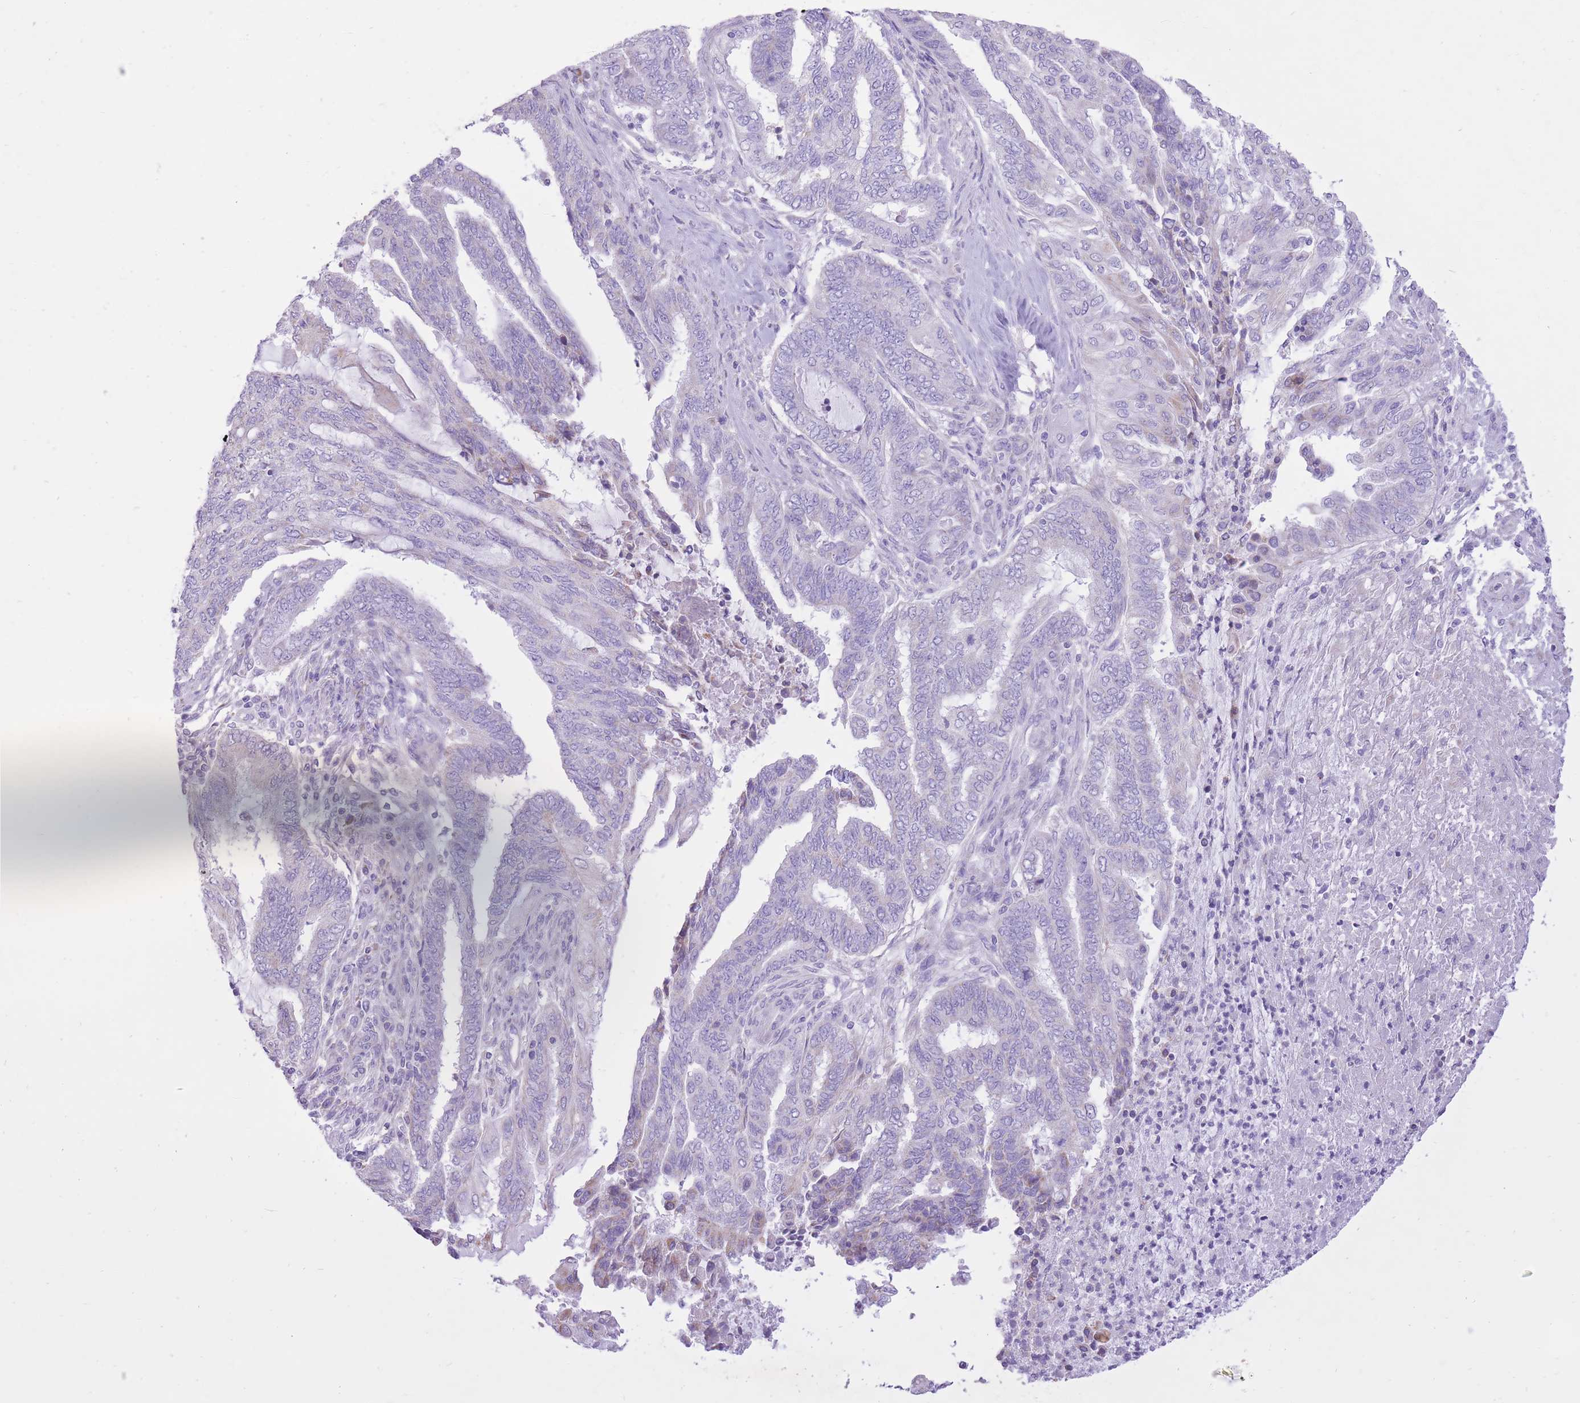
{"staining": {"intensity": "negative", "quantity": "none", "location": "none"}, "tissue": "endometrial cancer", "cell_type": "Tumor cells", "image_type": "cancer", "snomed": [{"axis": "morphology", "description": "Adenocarcinoma, NOS"}, {"axis": "topography", "description": "Uterus"}, {"axis": "topography", "description": "Endometrium"}], "caption": "Histopathology image shows no protein expression in tumor cells of adenocarcinoma (endometrial) tissue.", "gene": "SLC4A4", "patient": {"sex": "female", "age": 70}}